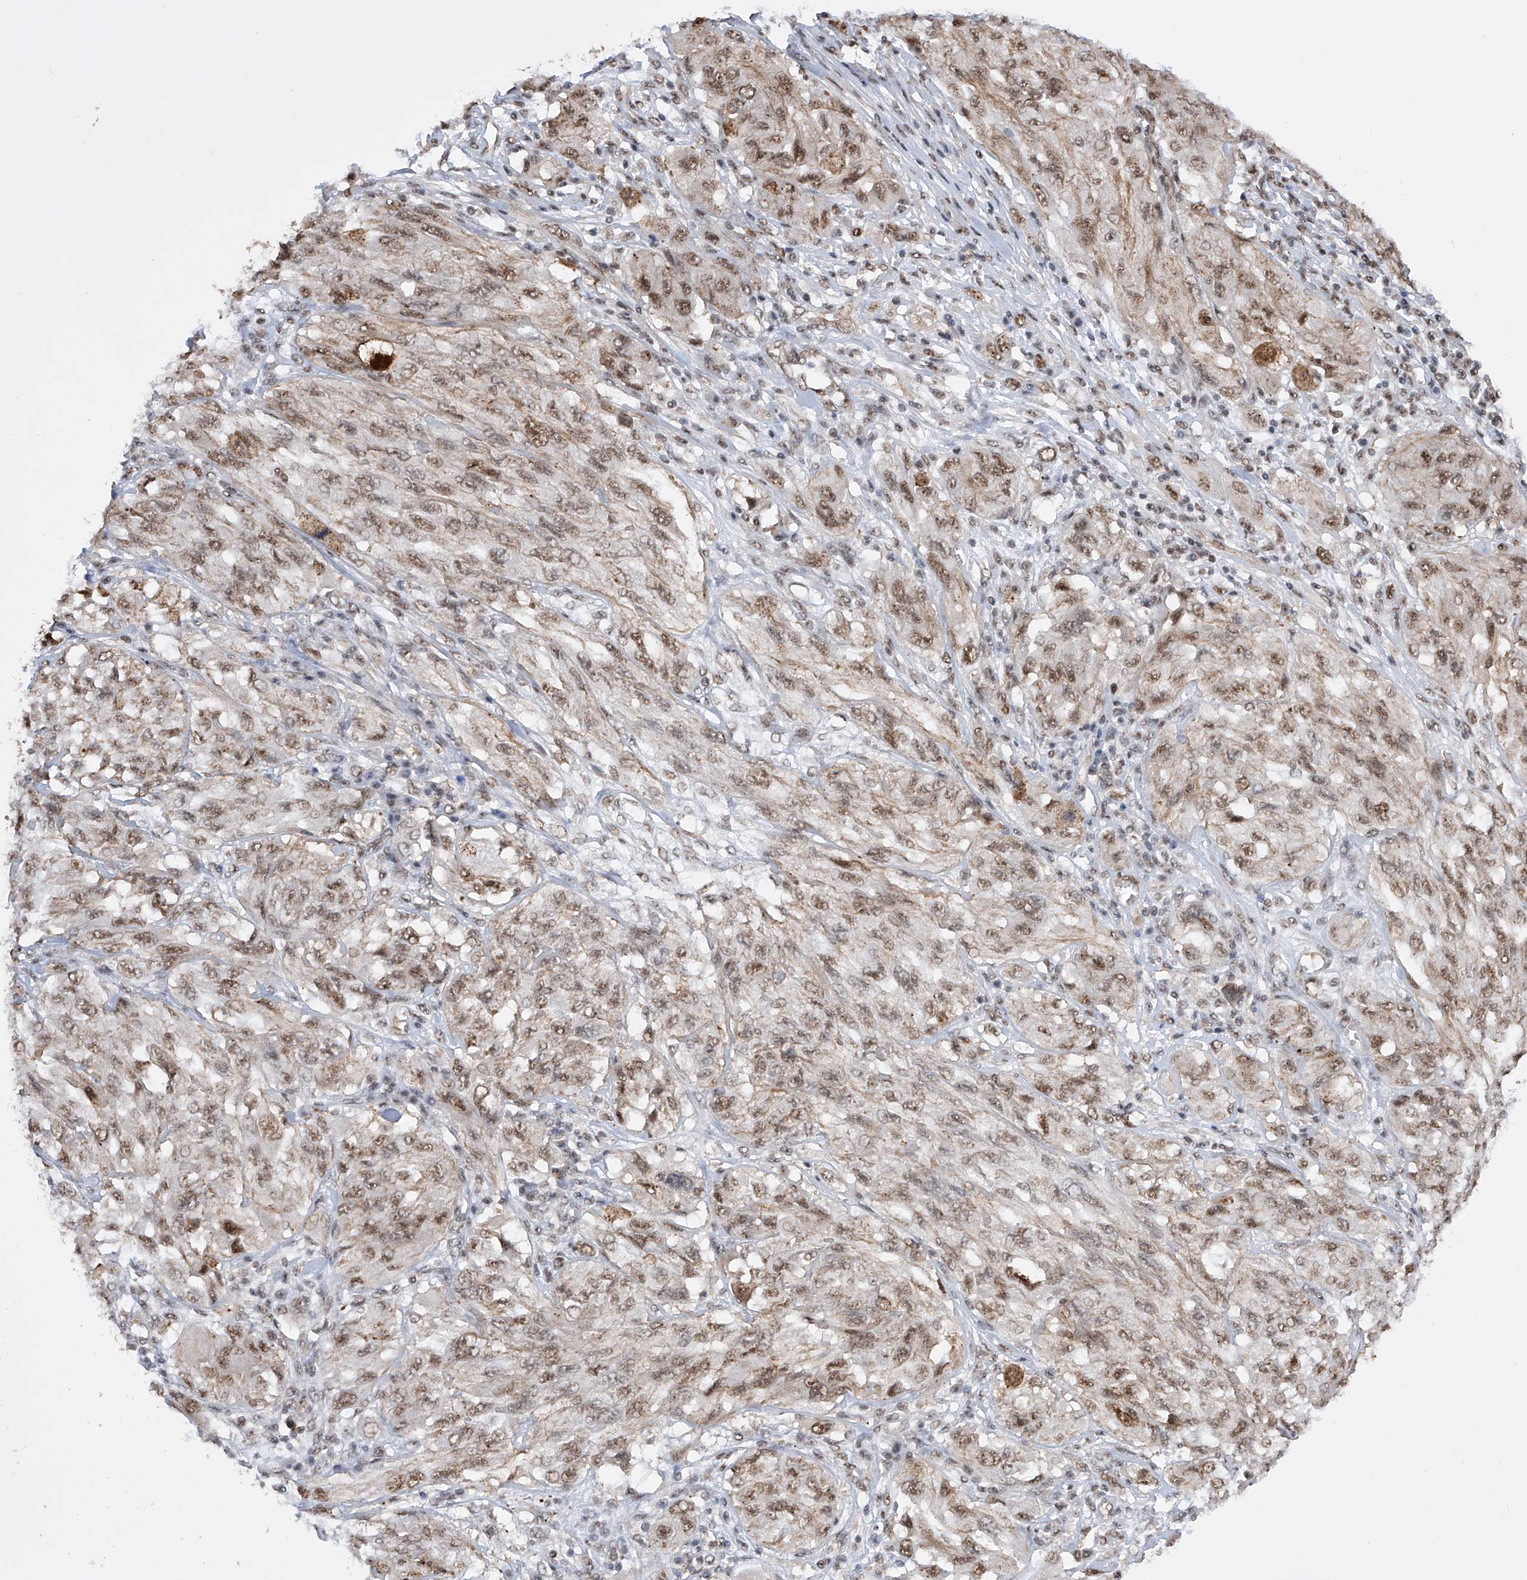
{"staining": {"intensity": "moderate", "quantity": ">75%", "location": "nuclear"}, "tissue": "melanoma", "cell_type": "Tumor cells", "image_type": "cancer", "snomed": [{"axis": "morphology", "description": "Malignant melanoma, NOS"}, {"axis": "topography", "description": "Skin"}], "caption": "Immunohistochemistry (IHC) of human malignant melanoma reveals medium levels of moderate nuclear positivity in about >75% of tumor cells.", "gene": "NFATC4", "patient": {"sex": "female", "age": 91}}